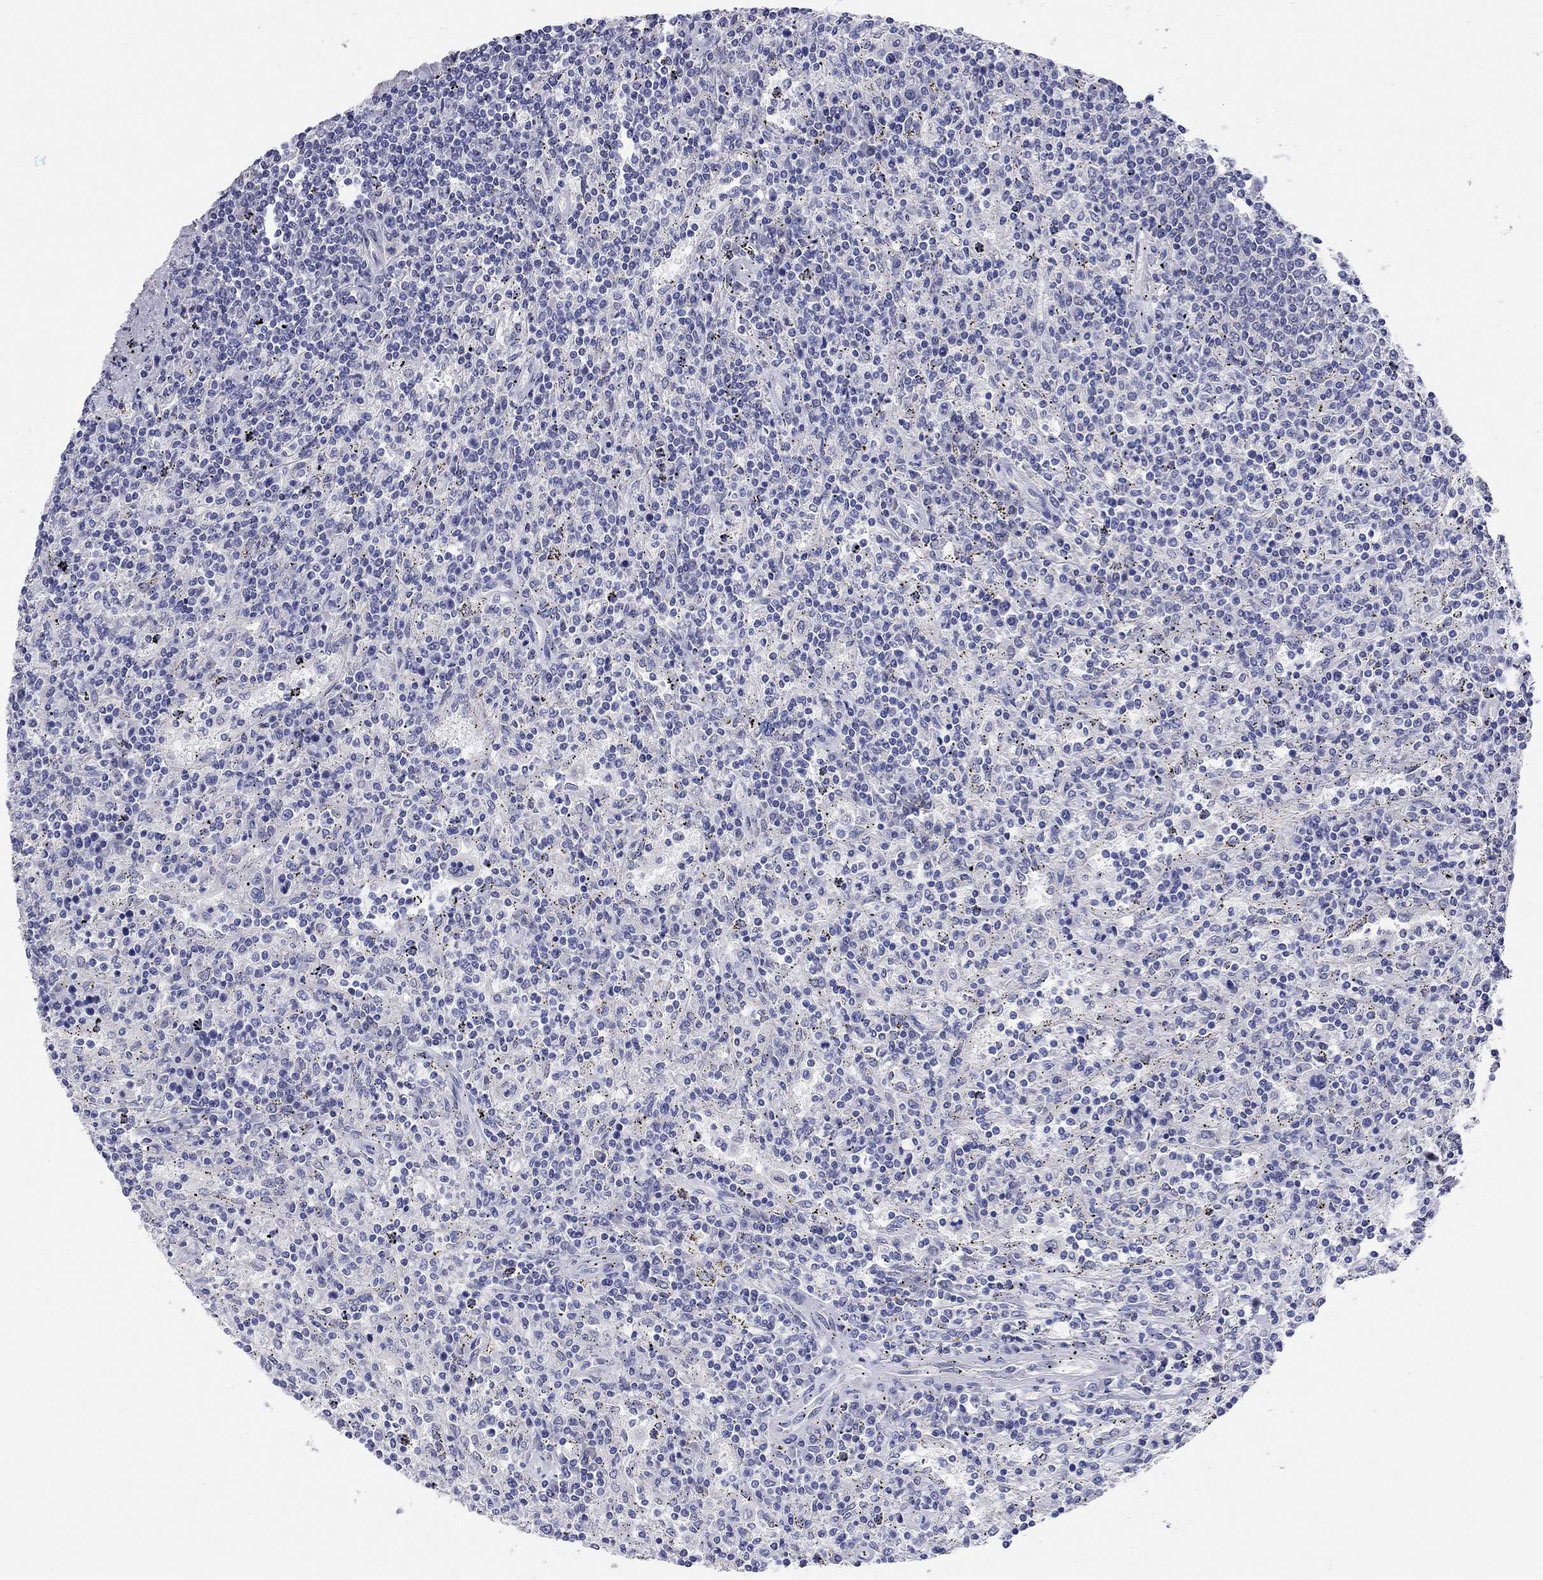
{"staining": {"intensity": "negative", "quantity": "none", "location": "none"}, "tissue": "lymphoma", "cell_type": "Tumor cells", "image_type": "cancer", "snomed": [{"axis": "morphology", "description": "Malignant lymphoma, non-Hodgkin's type, Low grade"}, {"axis": "topography", "description": "Lymph node"}], "caption": "This is an IHC photomicrograph of lymphoma. There is no staining in tumor cells.", "gene": "TMEM221", "patient": {"sex": "male", "age": 52}}